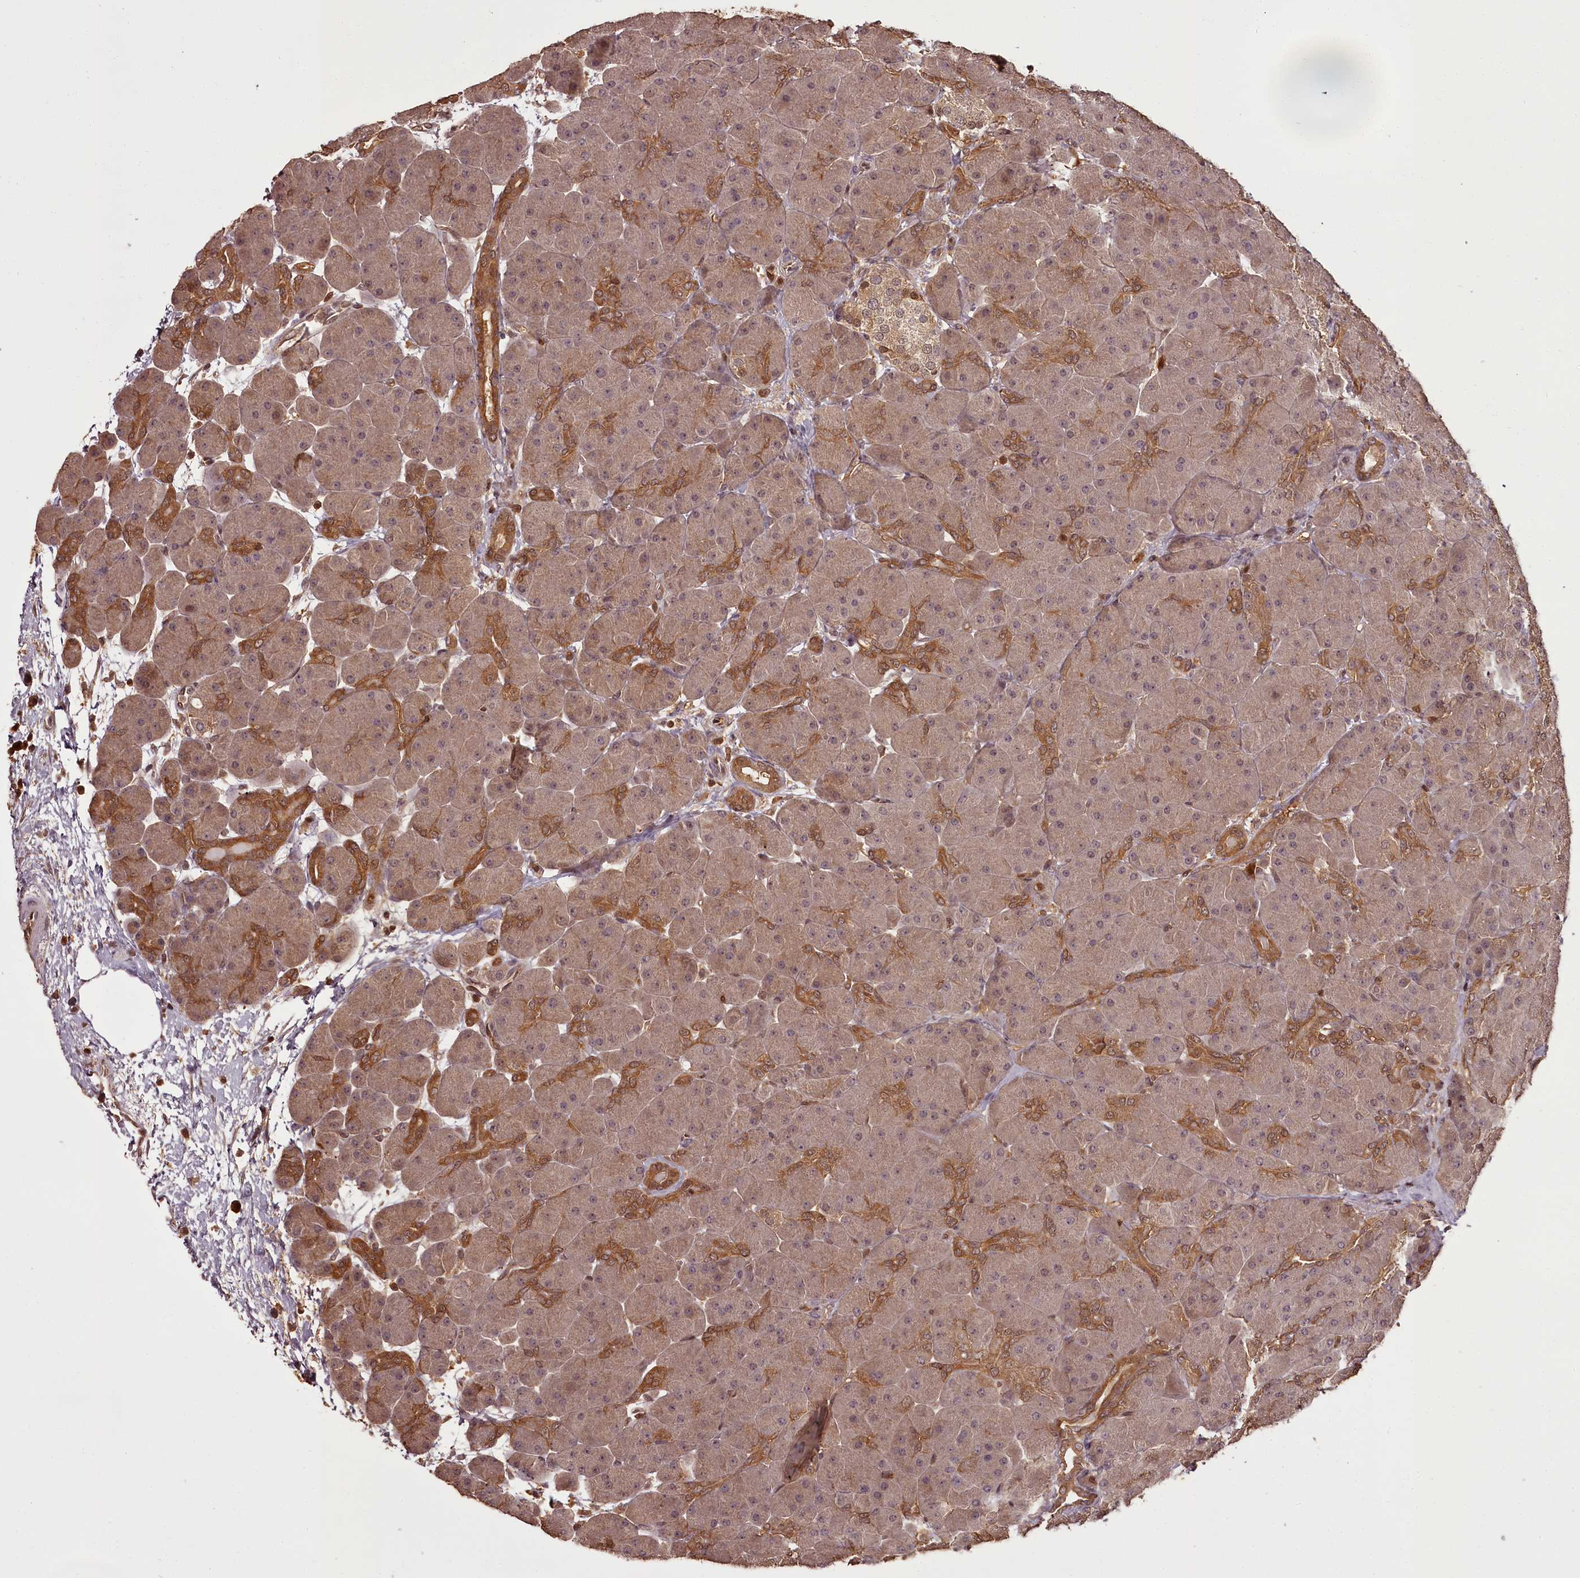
{"staining": {"intensity": "moderate", "quantity": ">75%", "location": "cytoplasmic/membranous"}, "tissue": "pancreas", "cell_type": "Exocrine glandular cells", "image_type": "normal", "snomed": [{"axis": "morphology", "description": "Normal tissue, NOS"}, {"axis": "topography", "description": "Pancreas"}], "caption": "Normal pancreas exhibits moderate cytoplasmic/membranous expression in approximately >75% of exocrine glandular cells (IHC, brightfield microscopy, high magnification)..", "gene": "NPRL2", "patient": {"sex": "male", "age": 66}}